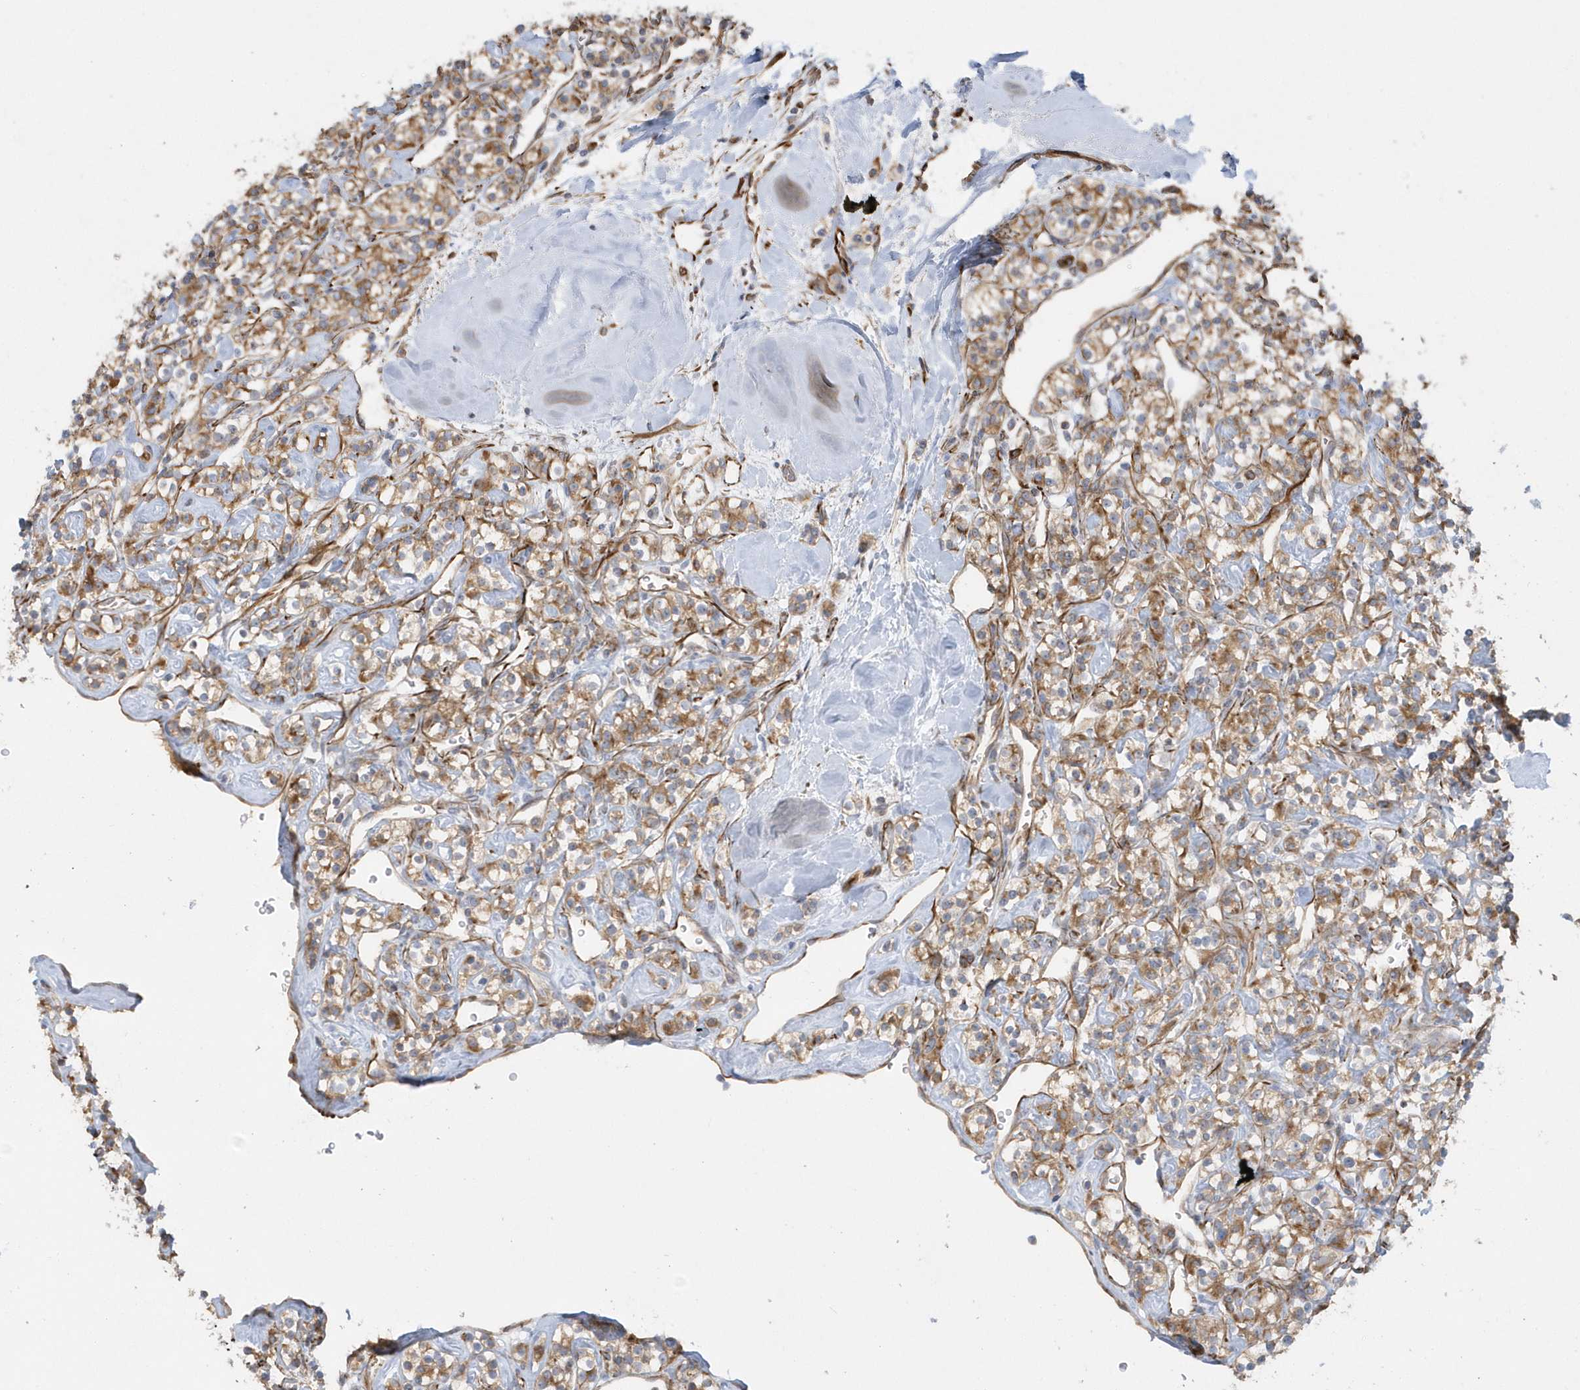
{"staining": {"intensity": "moderate", "quantity": ">75%", "location": "cytoplasmic/membranous"}, "tissue": "renal cancer", "cell_type": "Tumor cells", "image_type": "cancer", "snomed": [{"axis": "morphology", "description": "Adenocarcinoma, NOS"}, {"axis": "topography", "description": "Kidney"}], "caption": "Renal cancer was stained to show a protein in brown. There is medium levels of moderate cytoplasmic/membranous expression in about >75% of tumor cells.", "gene": "RAB17", "patient": {"sex": "male", "age": 77}}